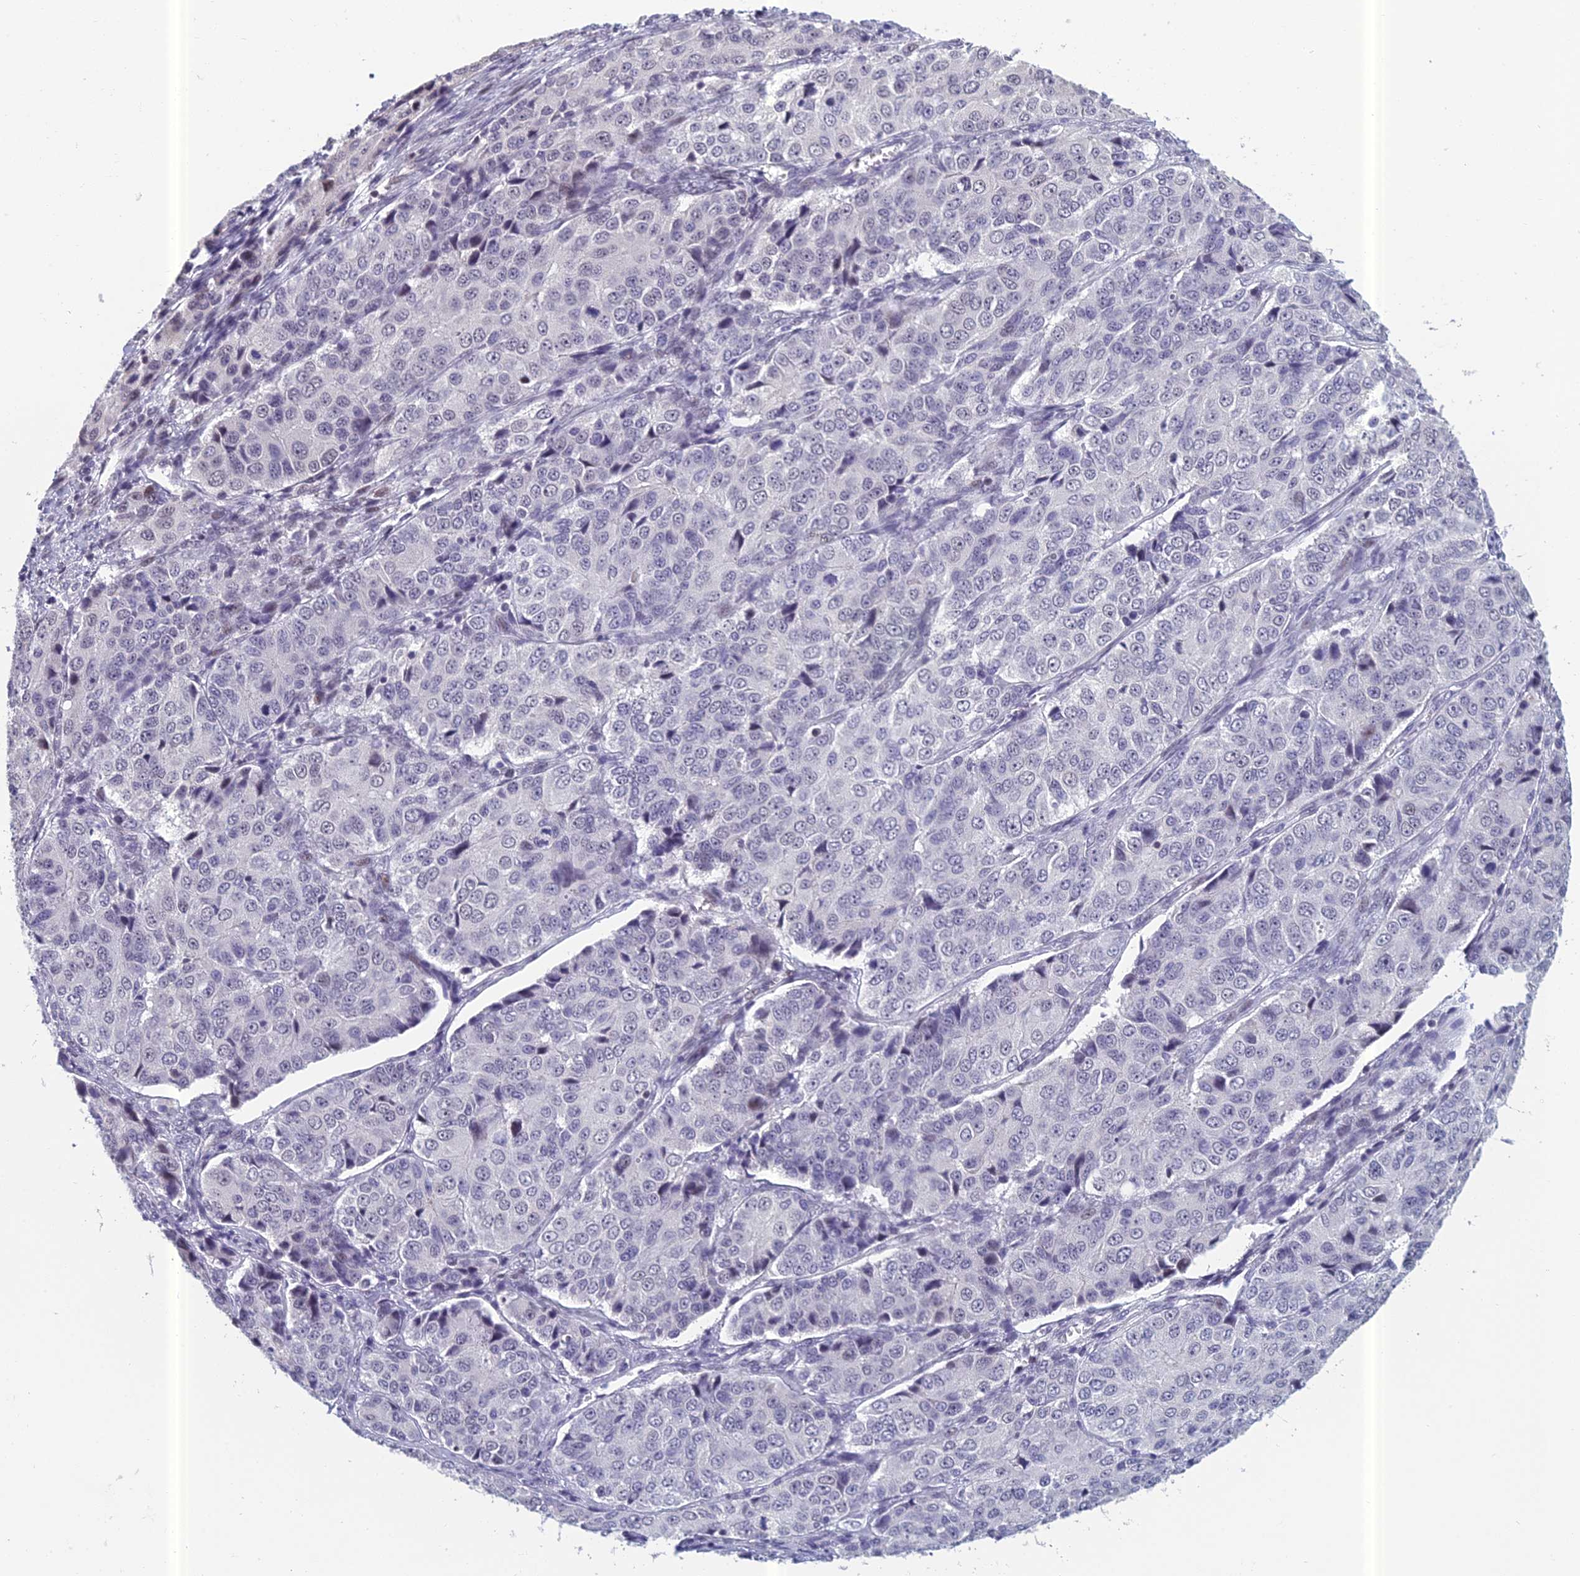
{"staining": {"intensity": "negative", "quantity": "none", "location": "none"}, "tissue": "ovarian cancer", "cell_type": "Tumor cells", "image_type": "cancer", "snomed": [{"axis": "morphology", "description": "Carcinoma, endometroid"}, {"axis": "topography", "description": "Ovary"}], "caption": "A micrograph of ovarian cancer stained for a protein reveals no brown staining in tumor cells. (DAB (3,3'-diaminobenzidine) immunohistochemistry (IHC) with hematoxylin counter stain).", "gene": "RGS17", "patient": {"sex": "female", "age": 51}}